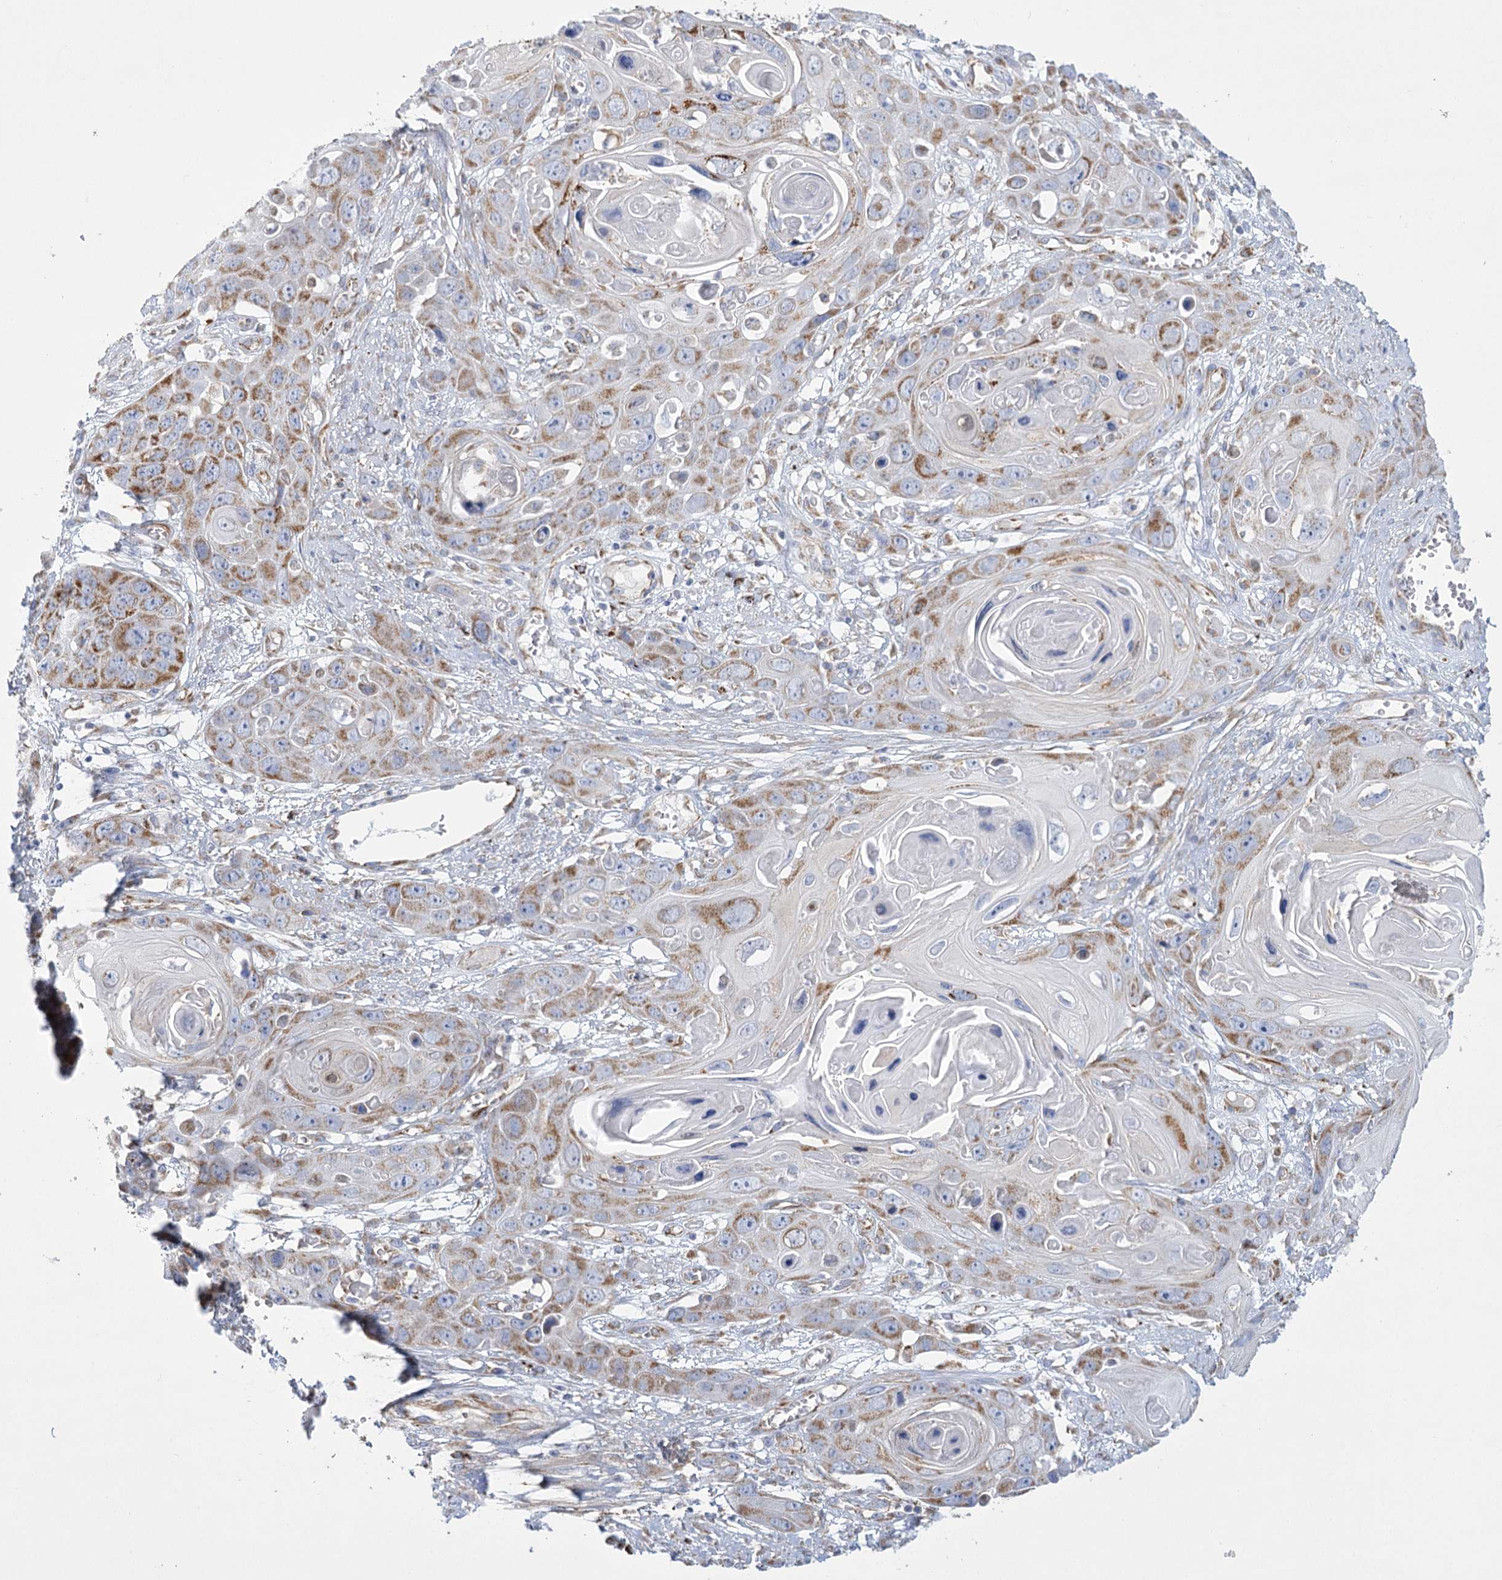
{"staining": {"intensity": "moderate", "quantity": "25%-75%", "location": "cytoplasmic/membranous"}, "tissue": "skin cancer", "cell_type": "Tumor cells", "image_type": "cancer", "snomed": [{"axis": "morphology", "description": "Squamous cell carcinoma, NOS"}, {"axis": "topography", "description": "Skin"}], "caption": "The immunohistochemical stain highlights moderate cytoplasmic/membranous expression in tumor cells of squamous cell carcinoma (skin) tissue.", "gene": "DHTKD1", "patient": {"sex": "male", "age": 55}}